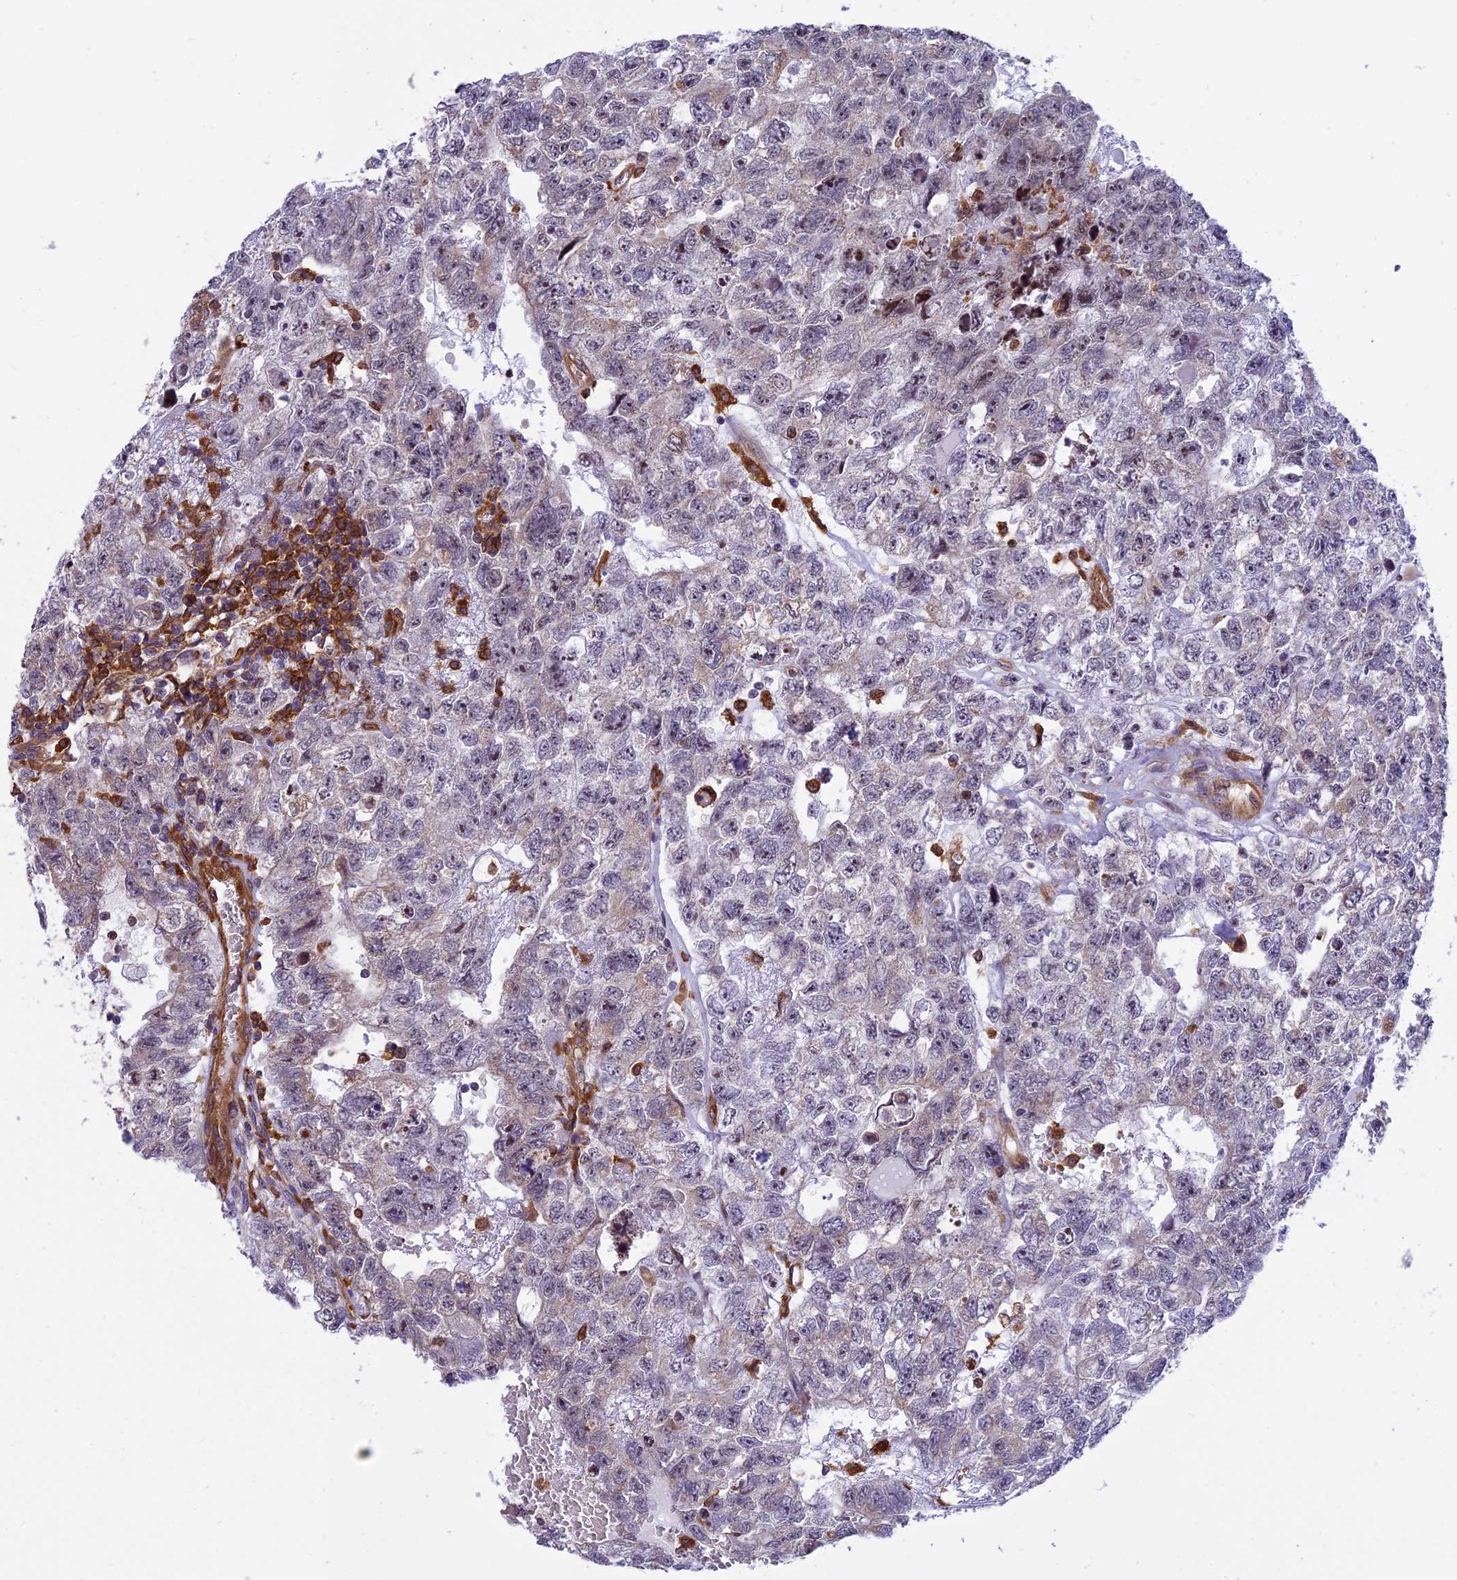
{"staining": {"intensity": "weak", "quantity": "<25%", "location": "nuclear"}, "tissue": "testis cancer", "cell_type": "Tumor cells", "image_type": "cancer", "snomed": [{"axis": "morphology", "description": "Carcinoma, Embryonal, NOS"}, {"axis": "topography", "description": "Testis"}], "caption": "DAB (3,3'-diaminobenzidine) immunohistochemical staining of testis embryonal carcinoma demonstrates no significant staining in tumor cells.", "gene": "EHBP1L1", "patient": {"sex": "male", "age": 26}}